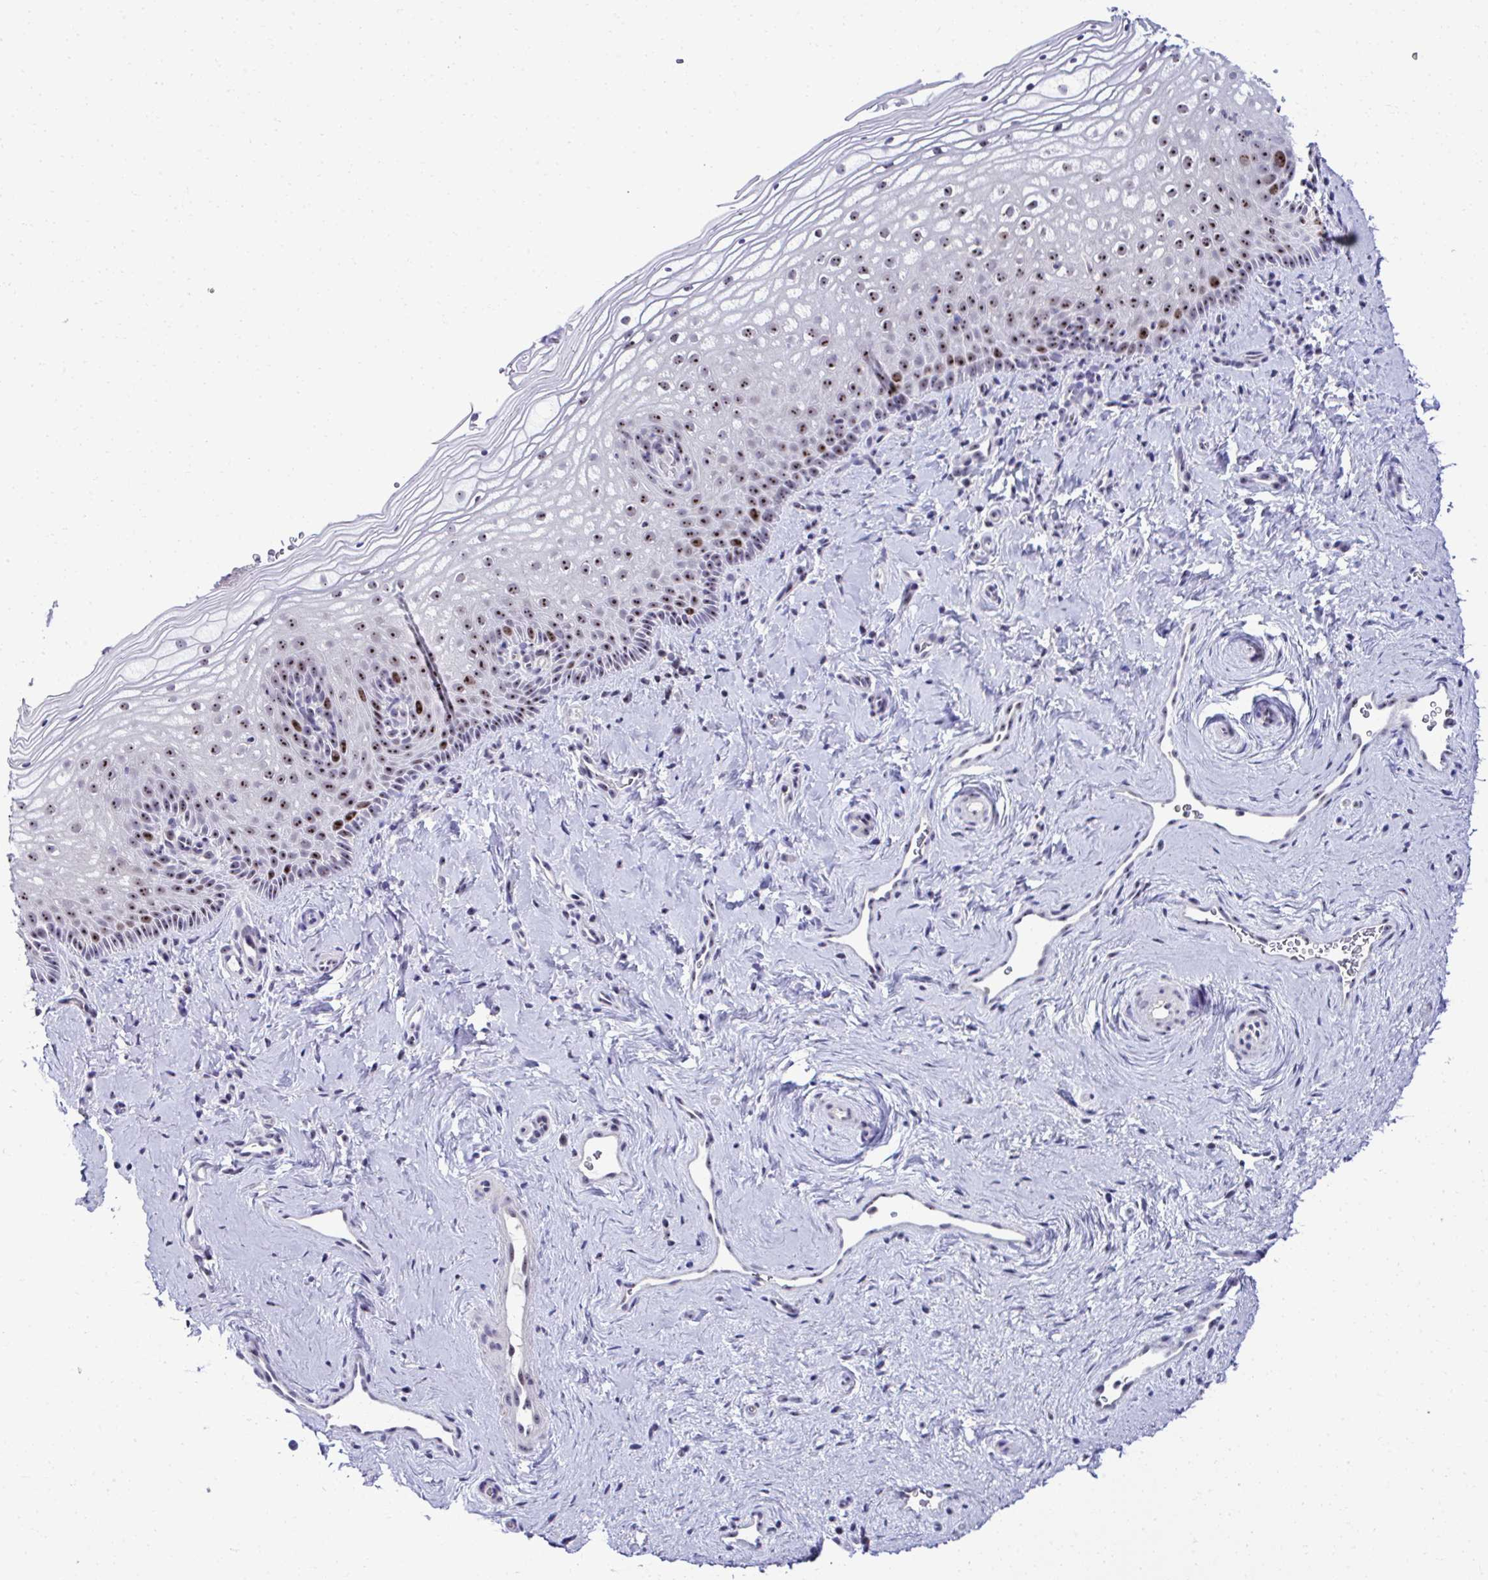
{"staining": {"intensity": "strong", "quantity": "25%-75%", "location": "nuclear"}, "tissue": "vagina", "cell_type": "Squamous epithelial cells", "image_type": "normal", "snomed": [{"axis": "morphology", "description": "Normal tissue, NOS"}, {"axis": "topography", "description": "Vagina"}], "caption": "Squamous epithelial cells exhibit strong nuclear staining in approximately 25%-75% of cells in normal vagina. The staining was performed using DAB, with brown indicating positive protein expression. Nuclei are stained blue with hematoxylin.", "gene": "CEP72", "patient": {"sex": "female", "age": 51}}